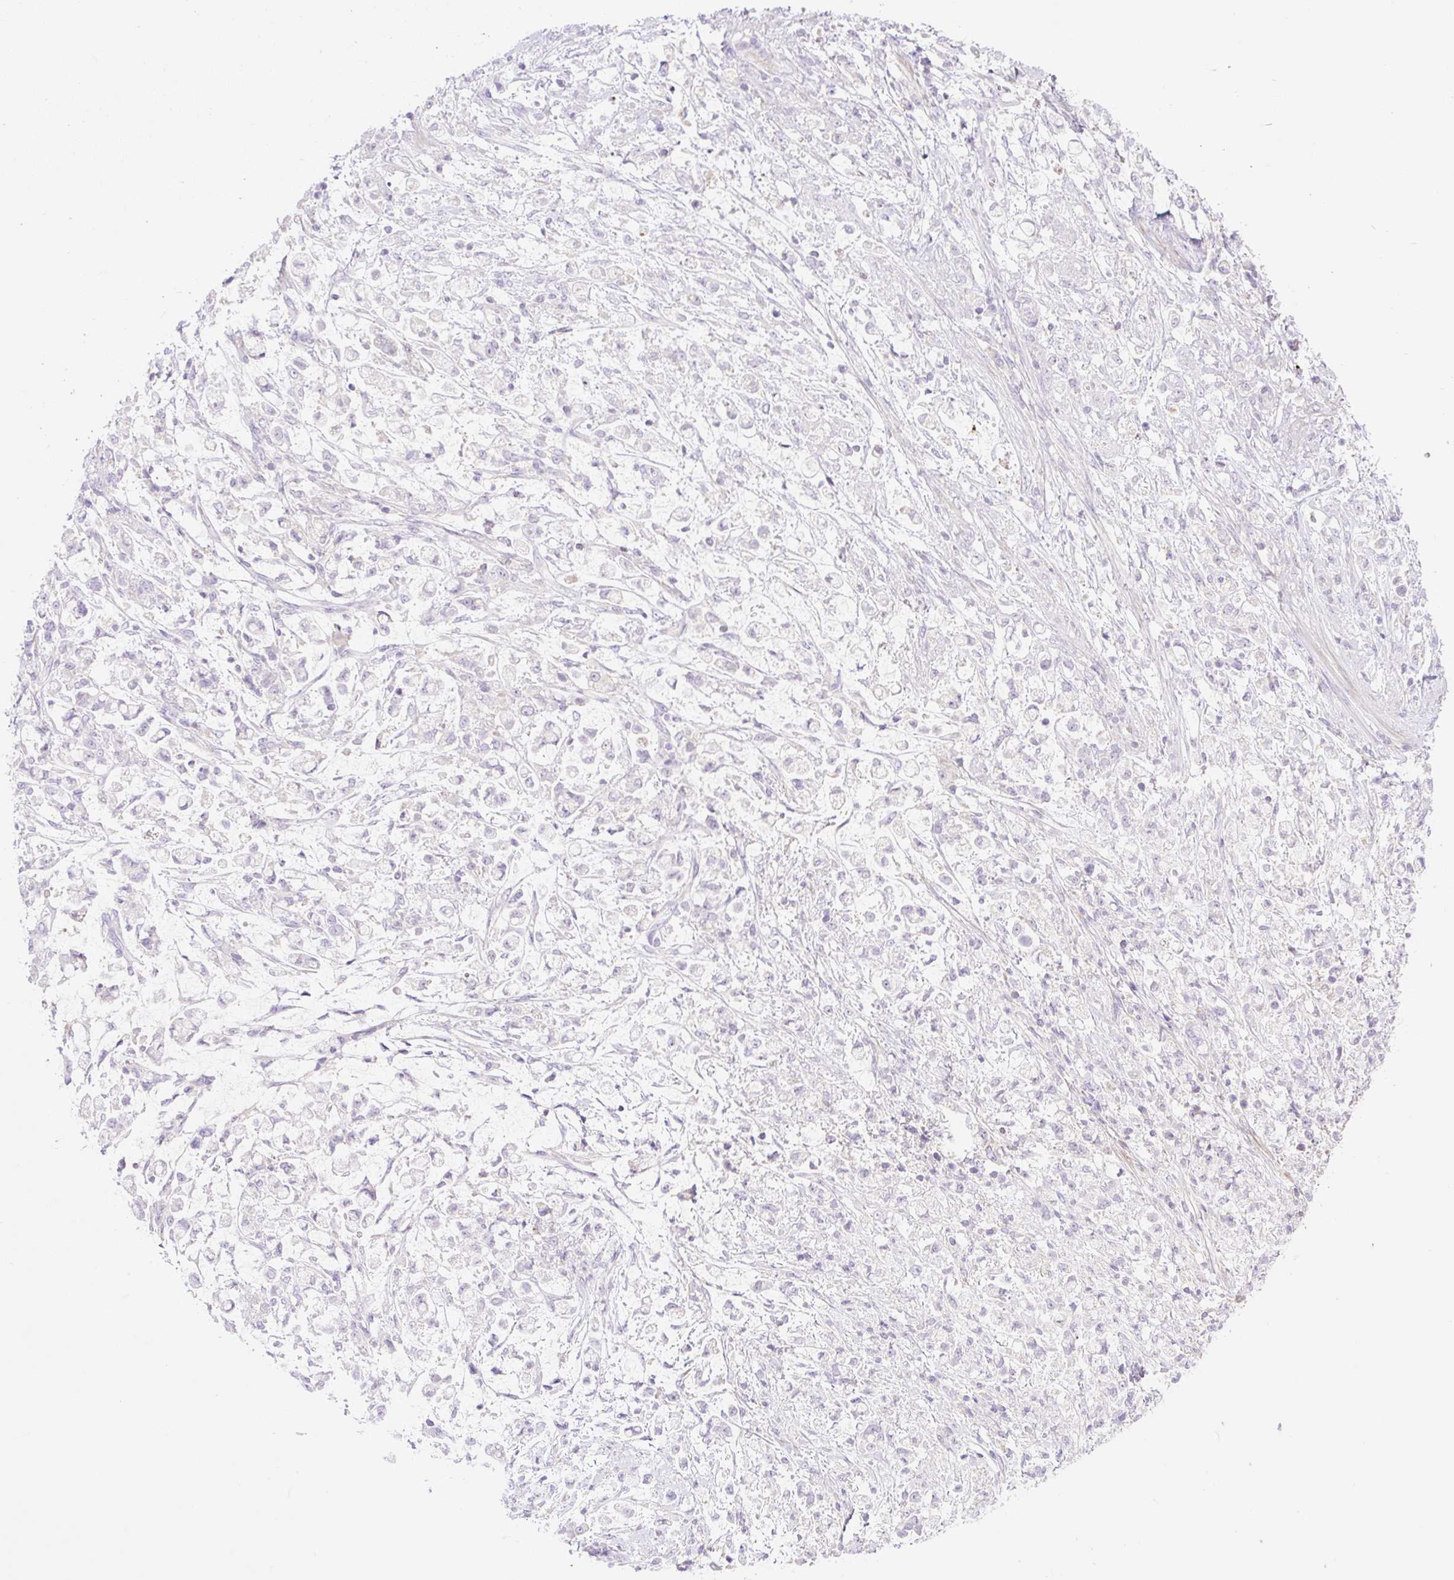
{"staining": {"intensity": "negative", "quantity": "none", "location": "none"}, "tissue": "stomach cancer", "cell_type": "Tumor cells", "image_type": "cancer", "snomed": [{"axis": "morphology", "description": "Adenocarcinoma, NOS"}, {"axis": "topography", "description": "Stomach"}], "caption": "This is an IHC image of stomach cancer. There is no expression in tumor cells.", "gene": "VPS25", "patient": {"sex": "female", "age": 60}}